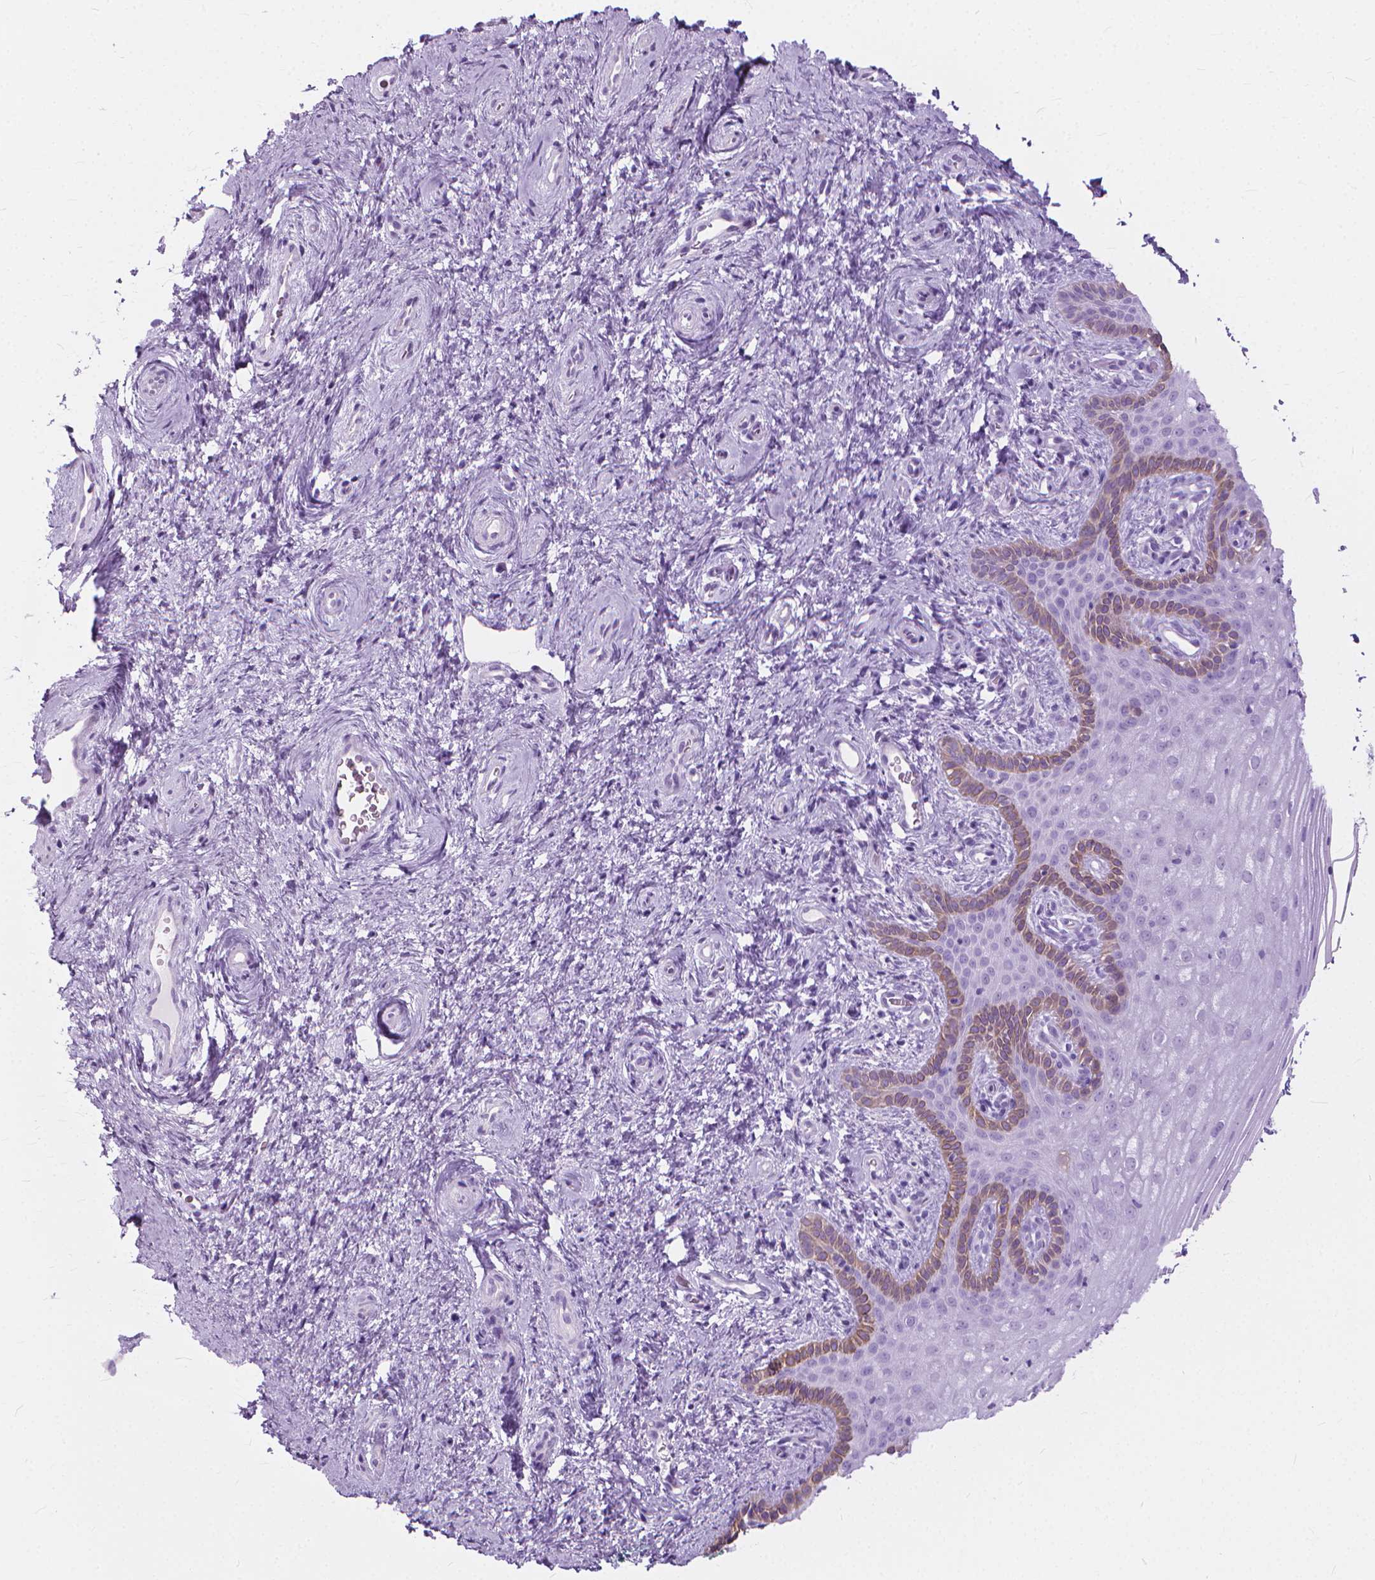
{"staining": {"intensity": "moderate", "quantity": "<25%", "location": "cytoplasmic/membranous"}, "tissue": "vagina", "cell_type": "Squamous epithelial cells", "image_type": "normal", "snomed": [{"axis": "morphology", "description": "Normal tissue, NOS"}, {"axis": "topography", "description": "Vagina"}], "caption": "This micrograph exhibits immunohistochemistry (IHC) staining of normal vagina, with low moderate cytoplasmic/membranous expression in about <25% of squamous epithelial cells.", "gene": "HTR2B", "patient": {"sex": "female", "age": 45}}